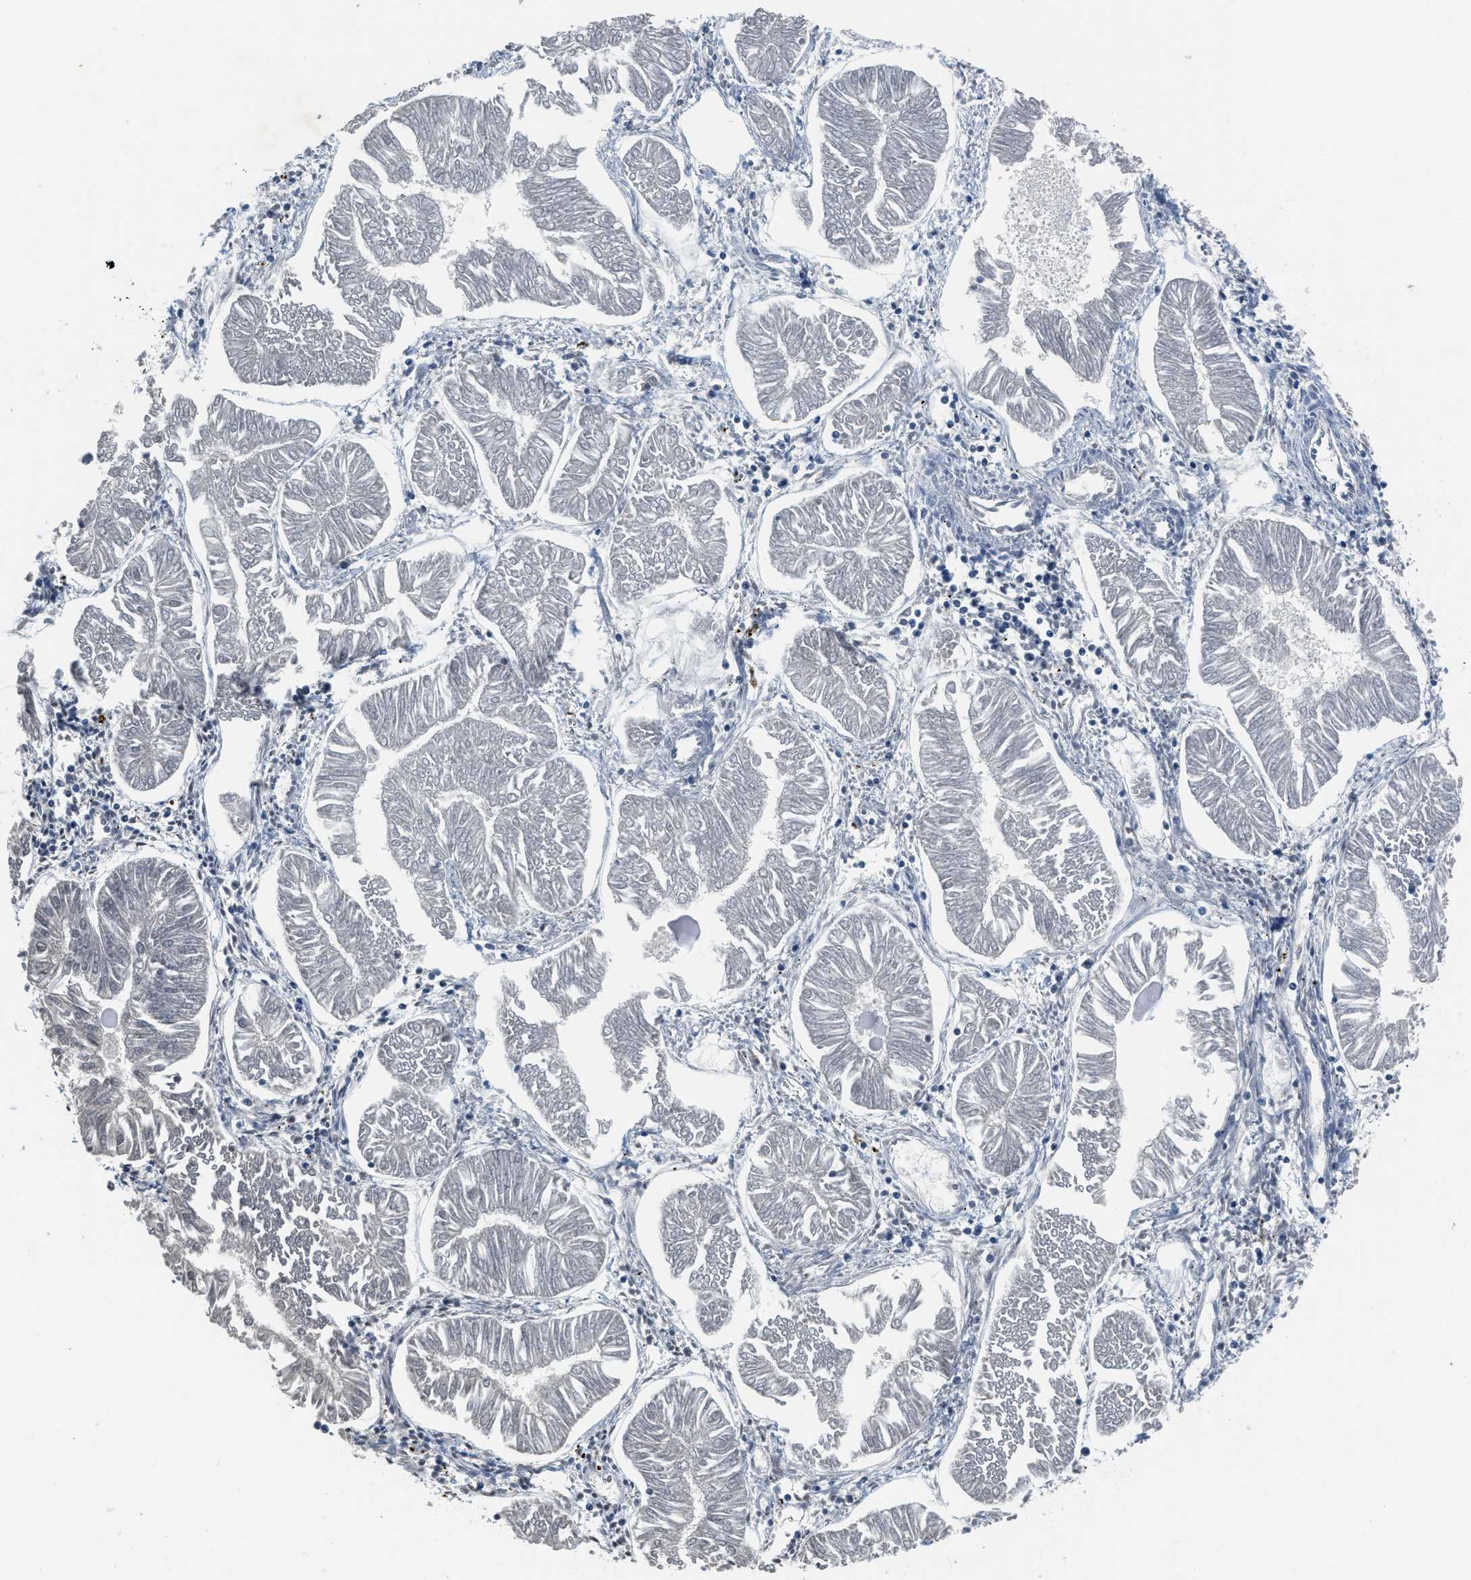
{"staining": {"intensity": "negative", "quantity": "none", "location": "none"}, "tissue": "endometrial cancer", "cell_type": "Tumor cells", "image_type": "cancer", "snomed": [{"axis": "morphology", "description": "Adenocarcinoma, NOS"}, {"axis": "topography", "description": "Endometrium"}], "caption": "Tumor cells are negative for brown protein staining in endometrial adenocarcinoma.", "gene": "MZF1", "patient": {"sex": "female", "age": 53}}